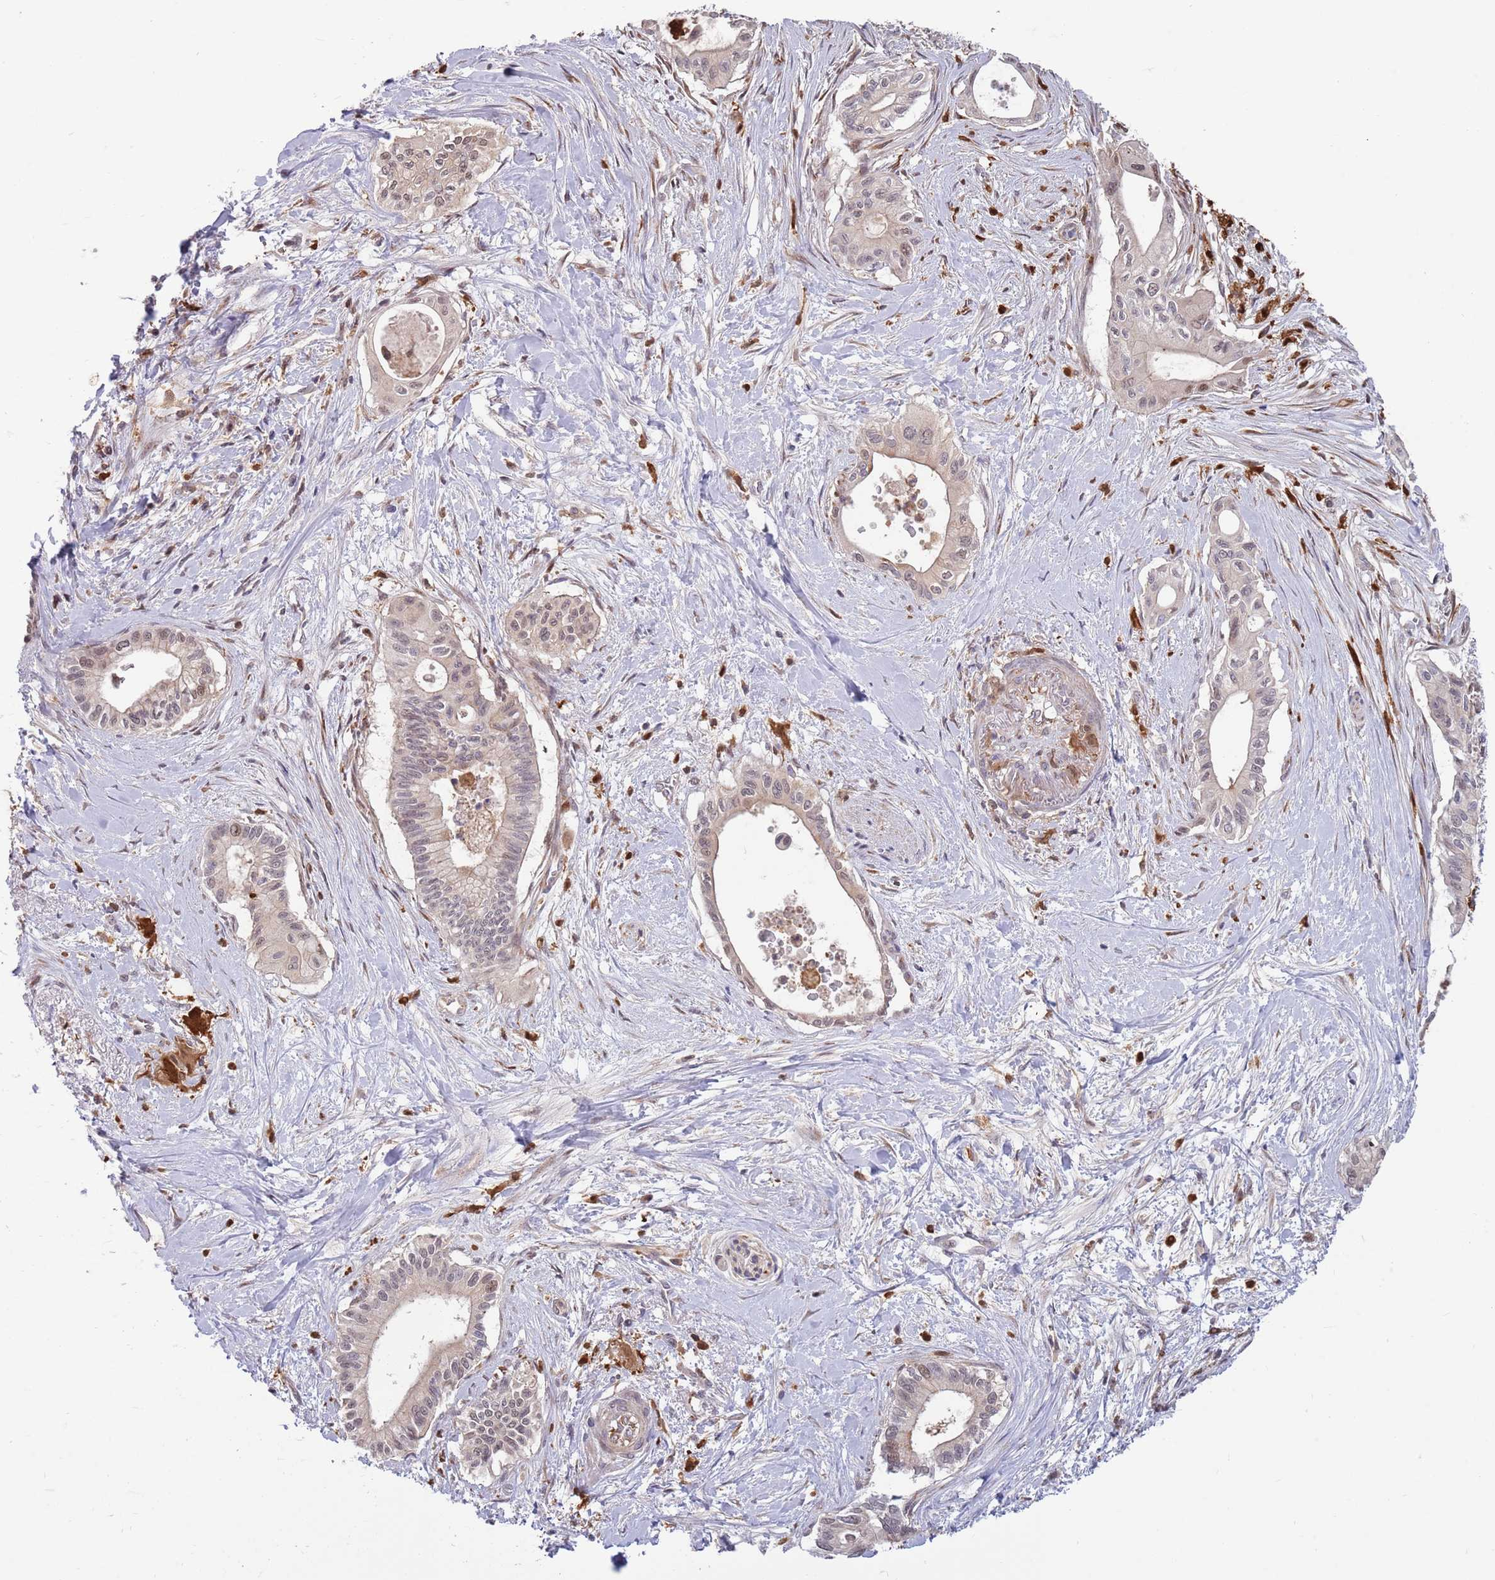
{"staining": {"intensity": "weak", "quantity": "25%-75%", "location": "cytoplasmic/membranous,nuclear"}, "tissue": "pancreatic cancer", "cell_type": "Tumor cells", "image_type": "cancer", "snomed": [{"axis": "morphology", "description": "Adenocarcinoma, NOS"}, {"axis": "topography", "description": "Pancreas"}], "caption": "Immunohistochemical staining of human adenocarcinoma (pancreatic) displays weak cytoplasmic/membranous and nuclear protein staining in about 25%-75% of tumor cells. The staining is performed using DAB (3,3'-diaminobenzidine) brown chromogen to label protein expression. The nuclei are counter-stained blue using hematoxylin.", "gene": "CCNJL", "patient": {"sex": "male", "age": 78}}